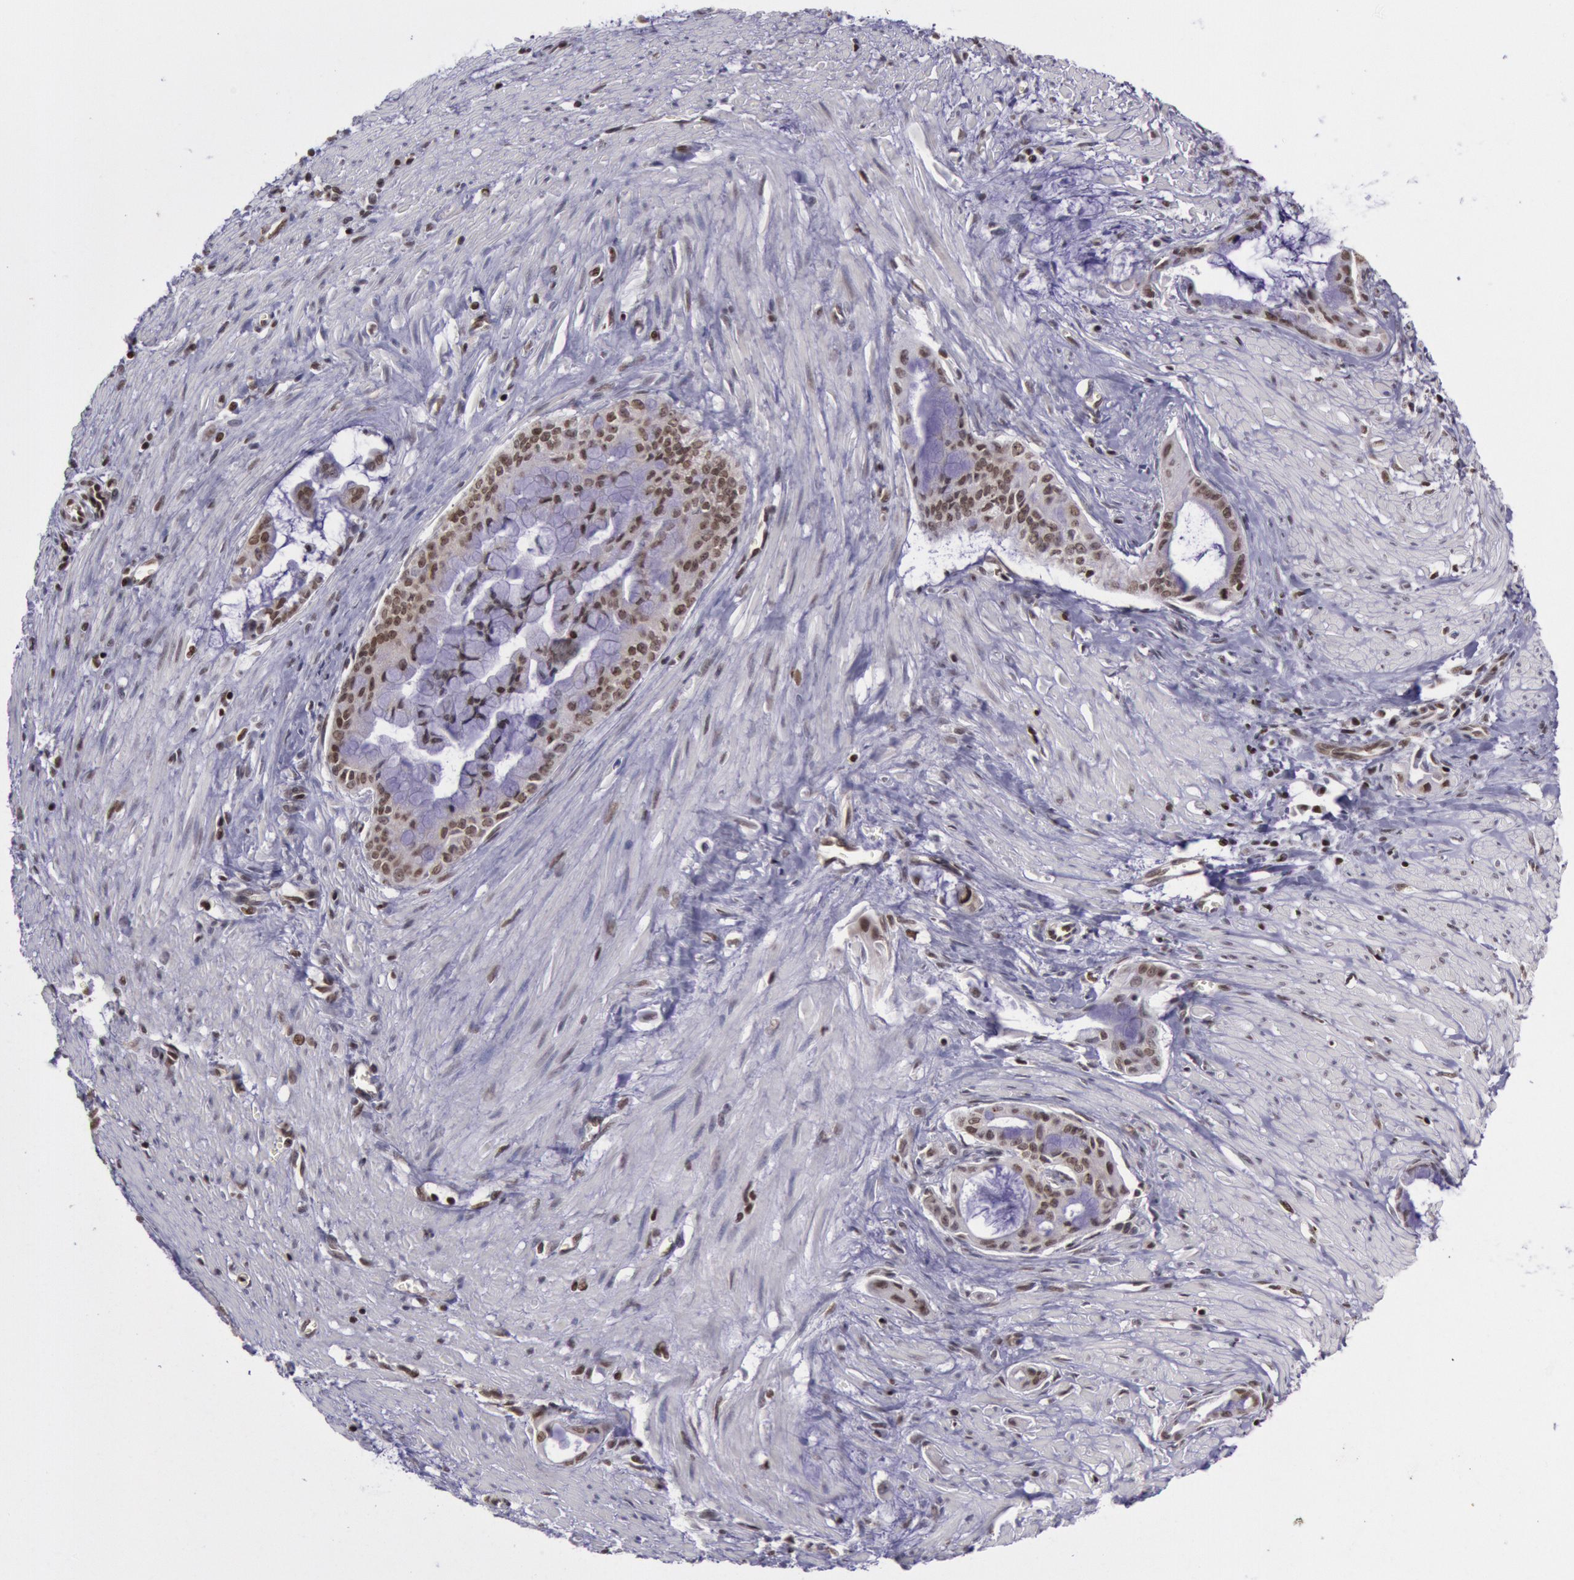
{"staining": {"intensity": "moderate", "quantity": ">75%", "location": "nuclear"}, "tissue": "pancreatic cancer", "cell_type": "Tumor cells", "image_type": "cancer", "snomed": [{"axis": "morphology", "description": "Adenocarcinoma, NOS"}, {"axis": "topography", "description": "Pancreas"}], "caption": "Tumor cells reveal medium levels of moderate nuclear staining in approximately >75% of cells in adenocarcinoma (pancreatic).", "gene": "NKAP", "patient": {"sex": "male", "age": 59}}